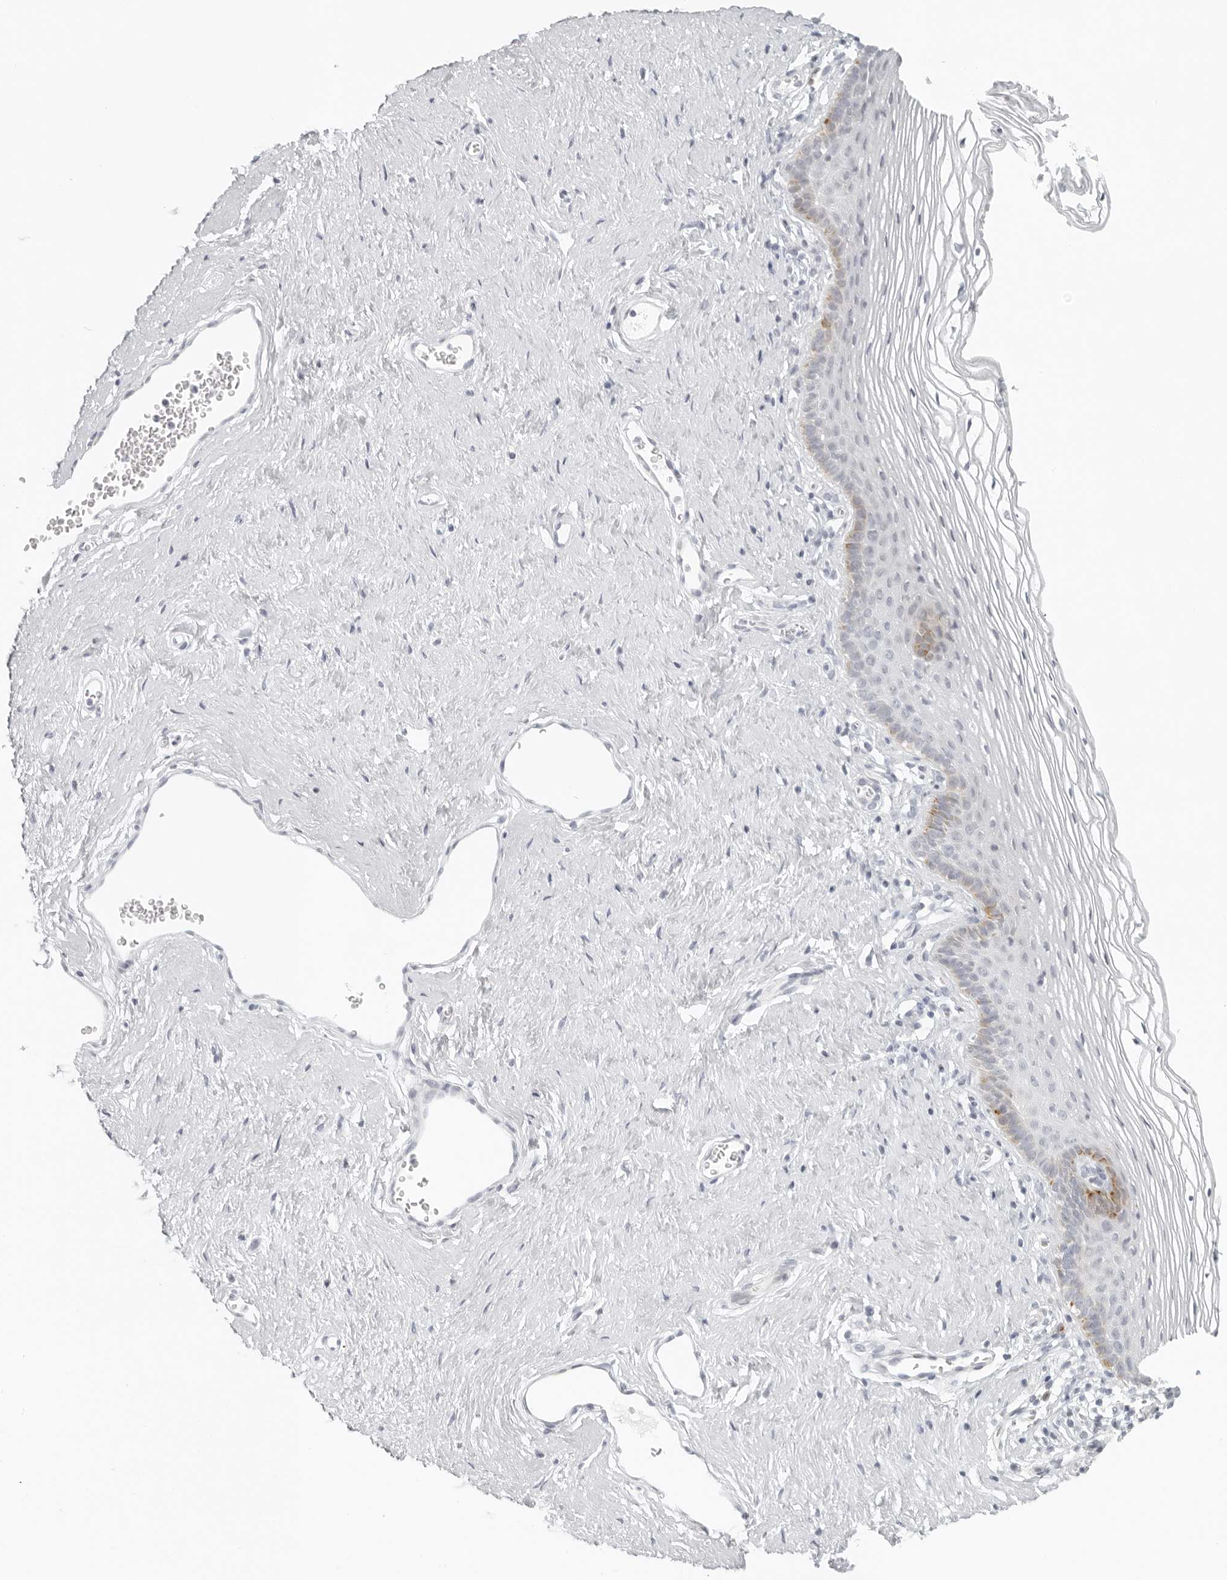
{"staining": {"intensity": "weak", "quantity": "<25%", "location": "cytoplasmic/membranous"}, "tissue": "vagina", "cell_type": "Squamous epithelial cells", "image_type": "normal", "snomed": [{"axis": "morphology", "description": "Normal tissue, NOS"}, {"axis": "topography", "description": "Vagina"}], "caption": "The immunohistochemistry (IHC) micrograph has no significant staining in squamous epithelial cells of vagina.", "gene": "RPS6KC1", "patient": {"sex": "female", "age": 32}}